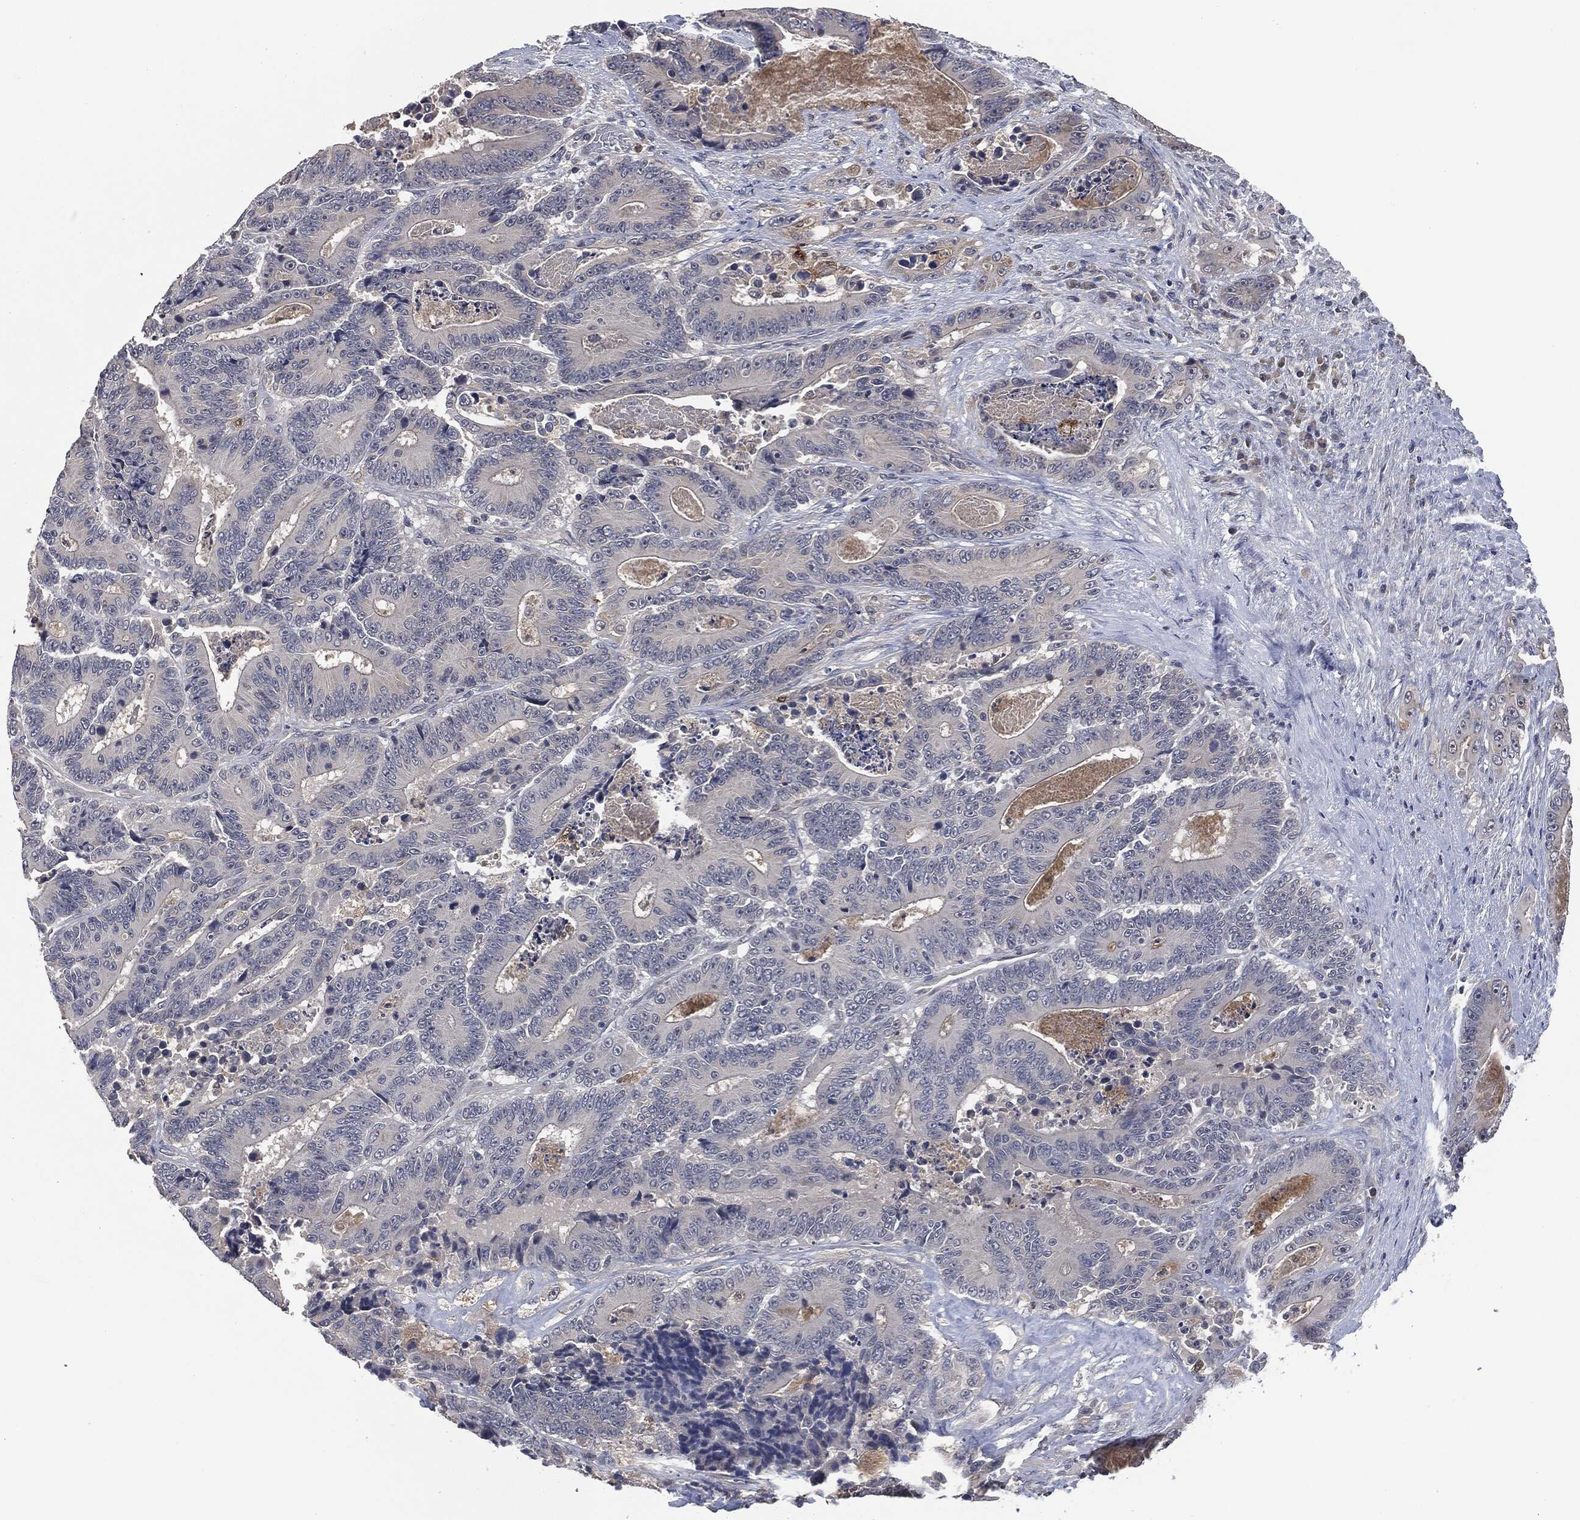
{"staining": {"intensity": "negative", "quantity": "none", "location": "none"}, "tissue": "colorectal cancer", "cell_type": "Tumor cells", "image_type": "cancer", "snomed": [{"axis": "morphology", "description": "Adenocarcinoma, NOS"}, {"axis": "topography", "description": "Colon"}], "caption": "IHC of colorectal adenocarcinoma exhibits no positivity in tumor cells. (Stains: DAB (3,3'-diaminobenzidine) immunohistochemistry with hematoxylin counter stain, Microscopy: brightfield microscopy at high magnification).", "gene": "IL1RN", "patient": {"sex": "male", "age": 83}}